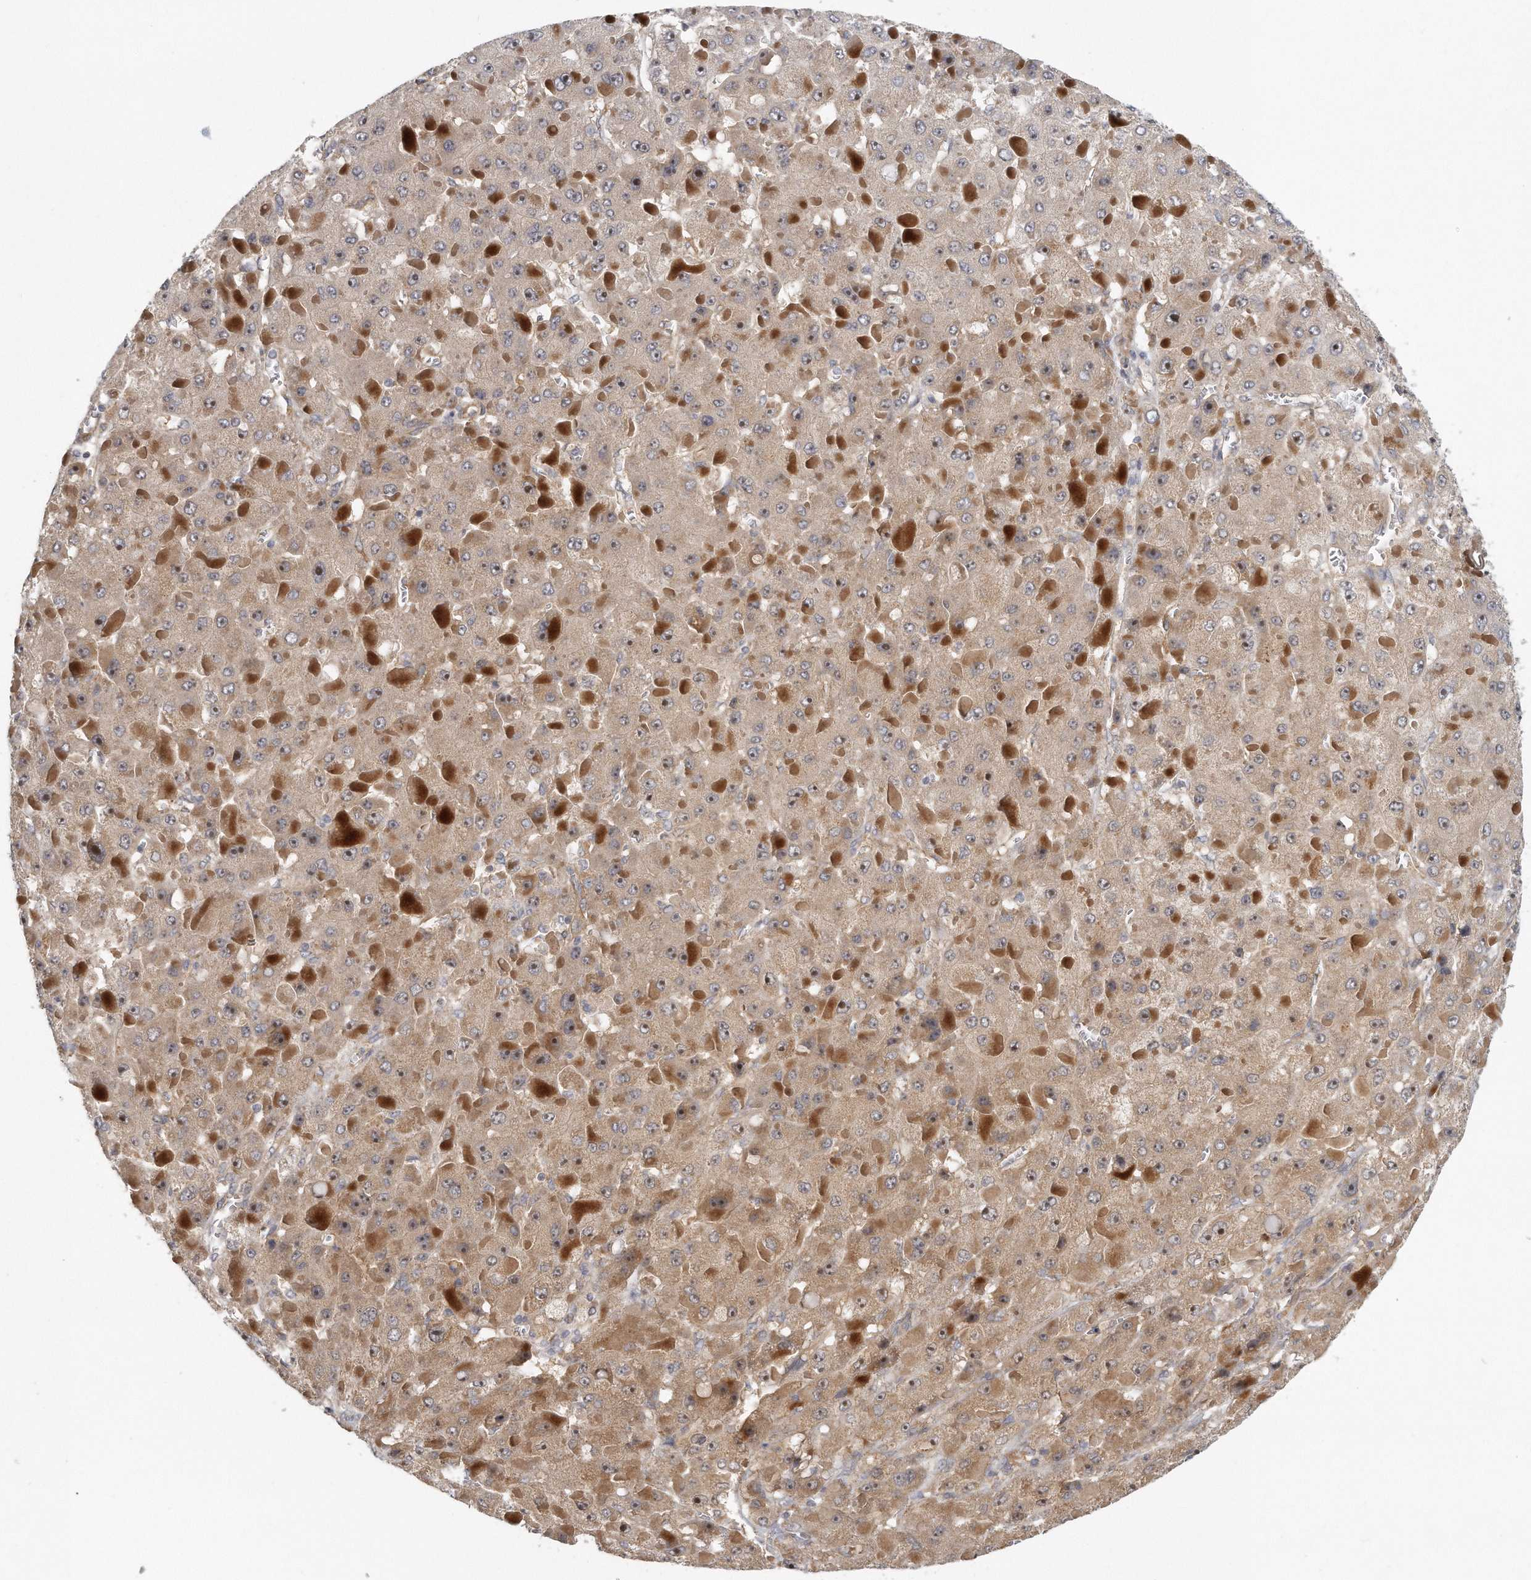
{"staining": {"intensity": "moderate", "quantity": "25%-75%", "location": "cytoplasmic/membranous"}, "tissue": "liver cancer", "cell_type": "Tumor cells", "image_type": "cancer", "snomed": [{"axis": "morphology", "description": "Carcinoma, Hepatocellular, NOS"}, {"axis": "topography", "description": "Liver"}], "caption": "DAB immunohistochemical staining of human liver hepatocellular carcinoma shows moderate cytoplasmic/membranous protein staining in about 25%-75% of tumor cells.", "gene": "MTERF4", "patient": {"sex": "female", "age": 73}}